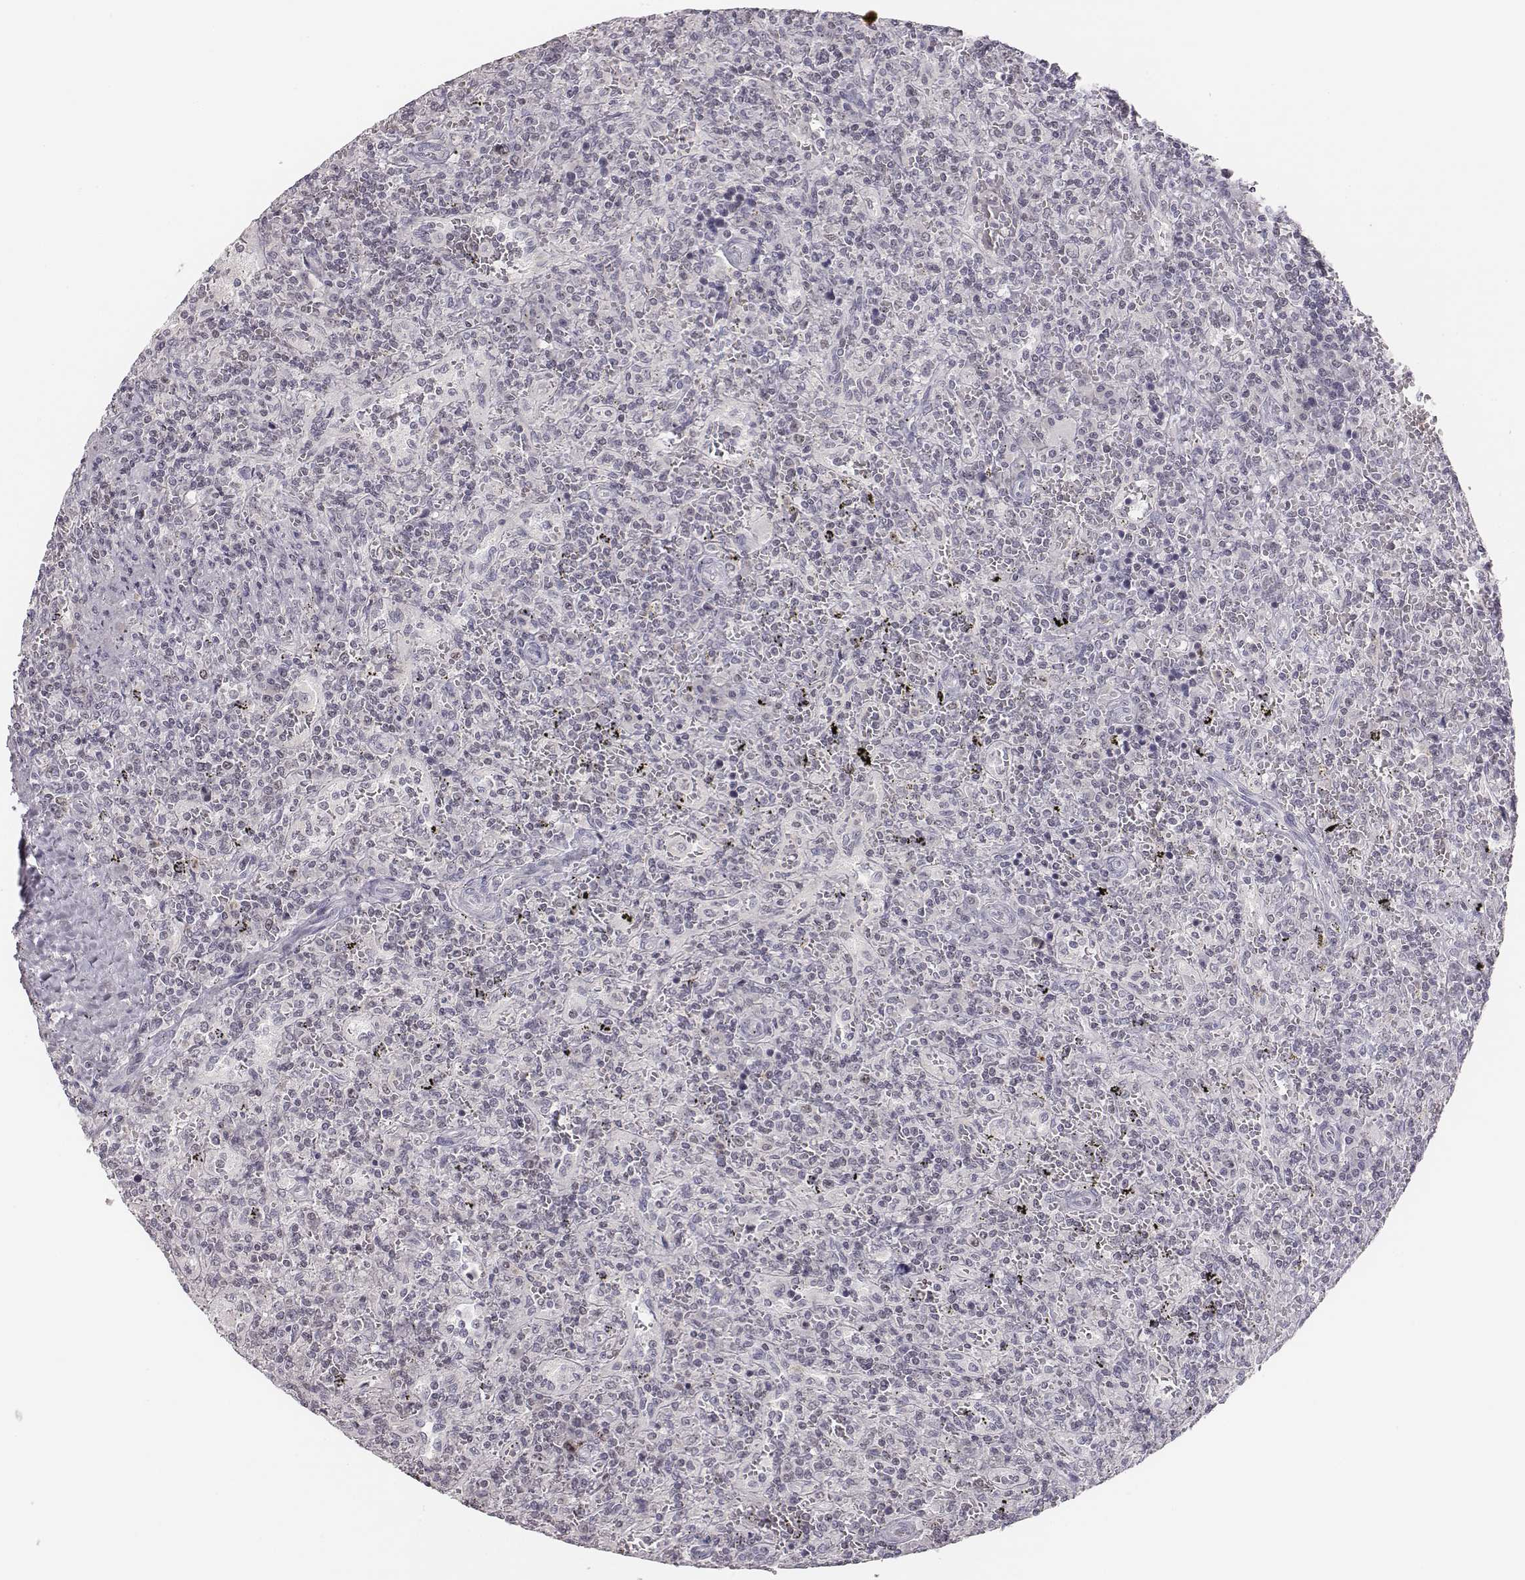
{"staining": {"intensity": "negative", "quantity": "none", "location": "none"}, "tissue": "lymphoma", "cell_type": "Tumor cells", "image_type": "cancer", "snomed": [{"axis": "morphology", "description": "Malignant lymphoma, non-Hodgkin's type, Low grade"}, {"axis": "topography", "description": "Spleen"}], "caption": "A micrograph of lymphoma stained for a protein exhibits no brown staining in tumor cells.", "gene": "NIFK", "patient": {"sex": "male", "age": 62}}